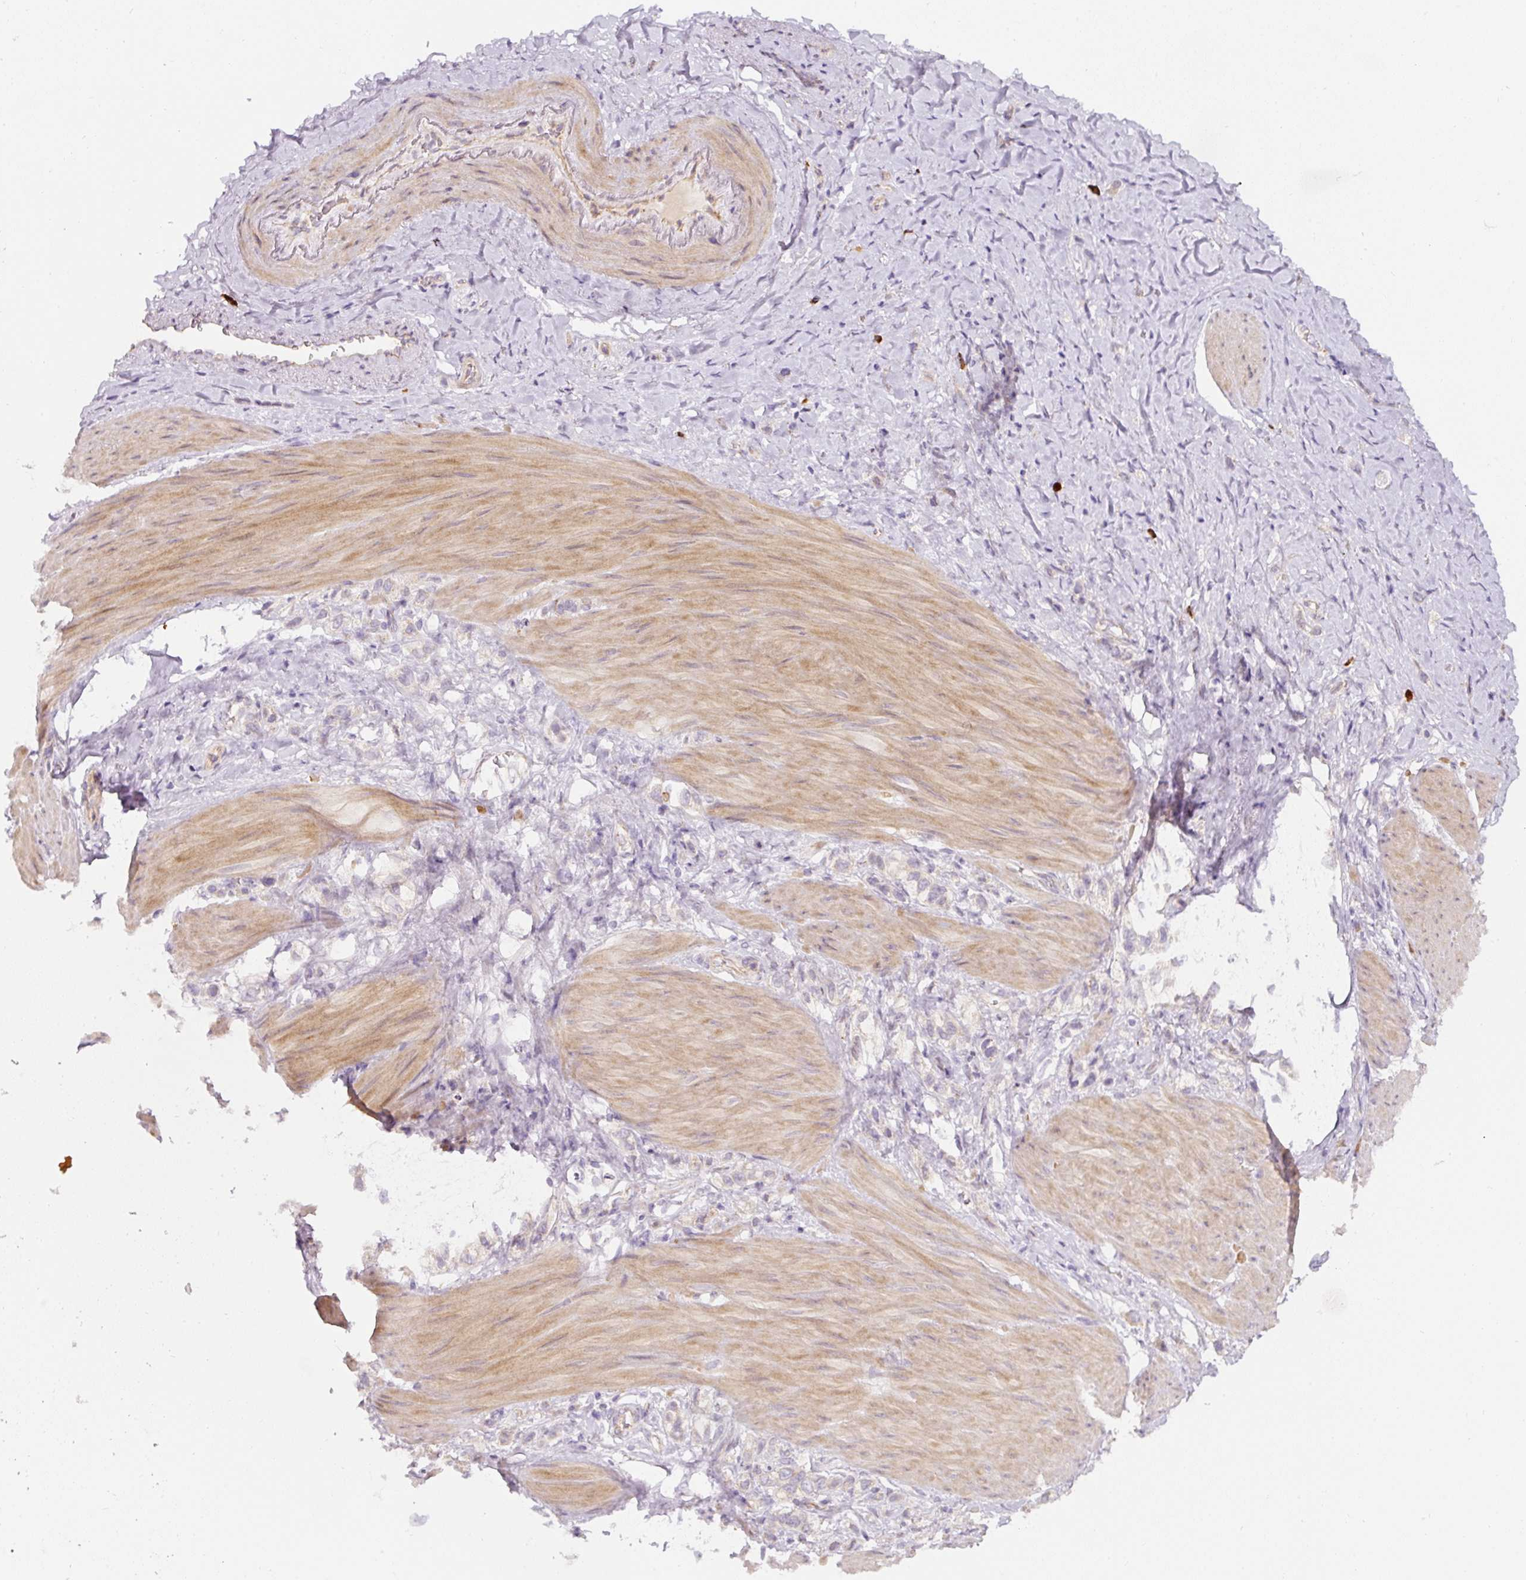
{"staining": {"intensity": "negative", "quantity": "none", "location": "none"}, "tissue": "stomach cancer", "cell_type": "Tumor cells", "image_type": "cancer", "snomed": [{"axis": "morphology", "description": "Adenocarcinoma, NOS"}, {"axis": "topography", "description": "Stomach"}], "caption": "The immunohistochemistry image has no significant expression in tumor cells of stomach cancer (adenocarcinoma) tissue.", "gene": "NBPF11", "patient": {"sex": "female", "age": 65}}